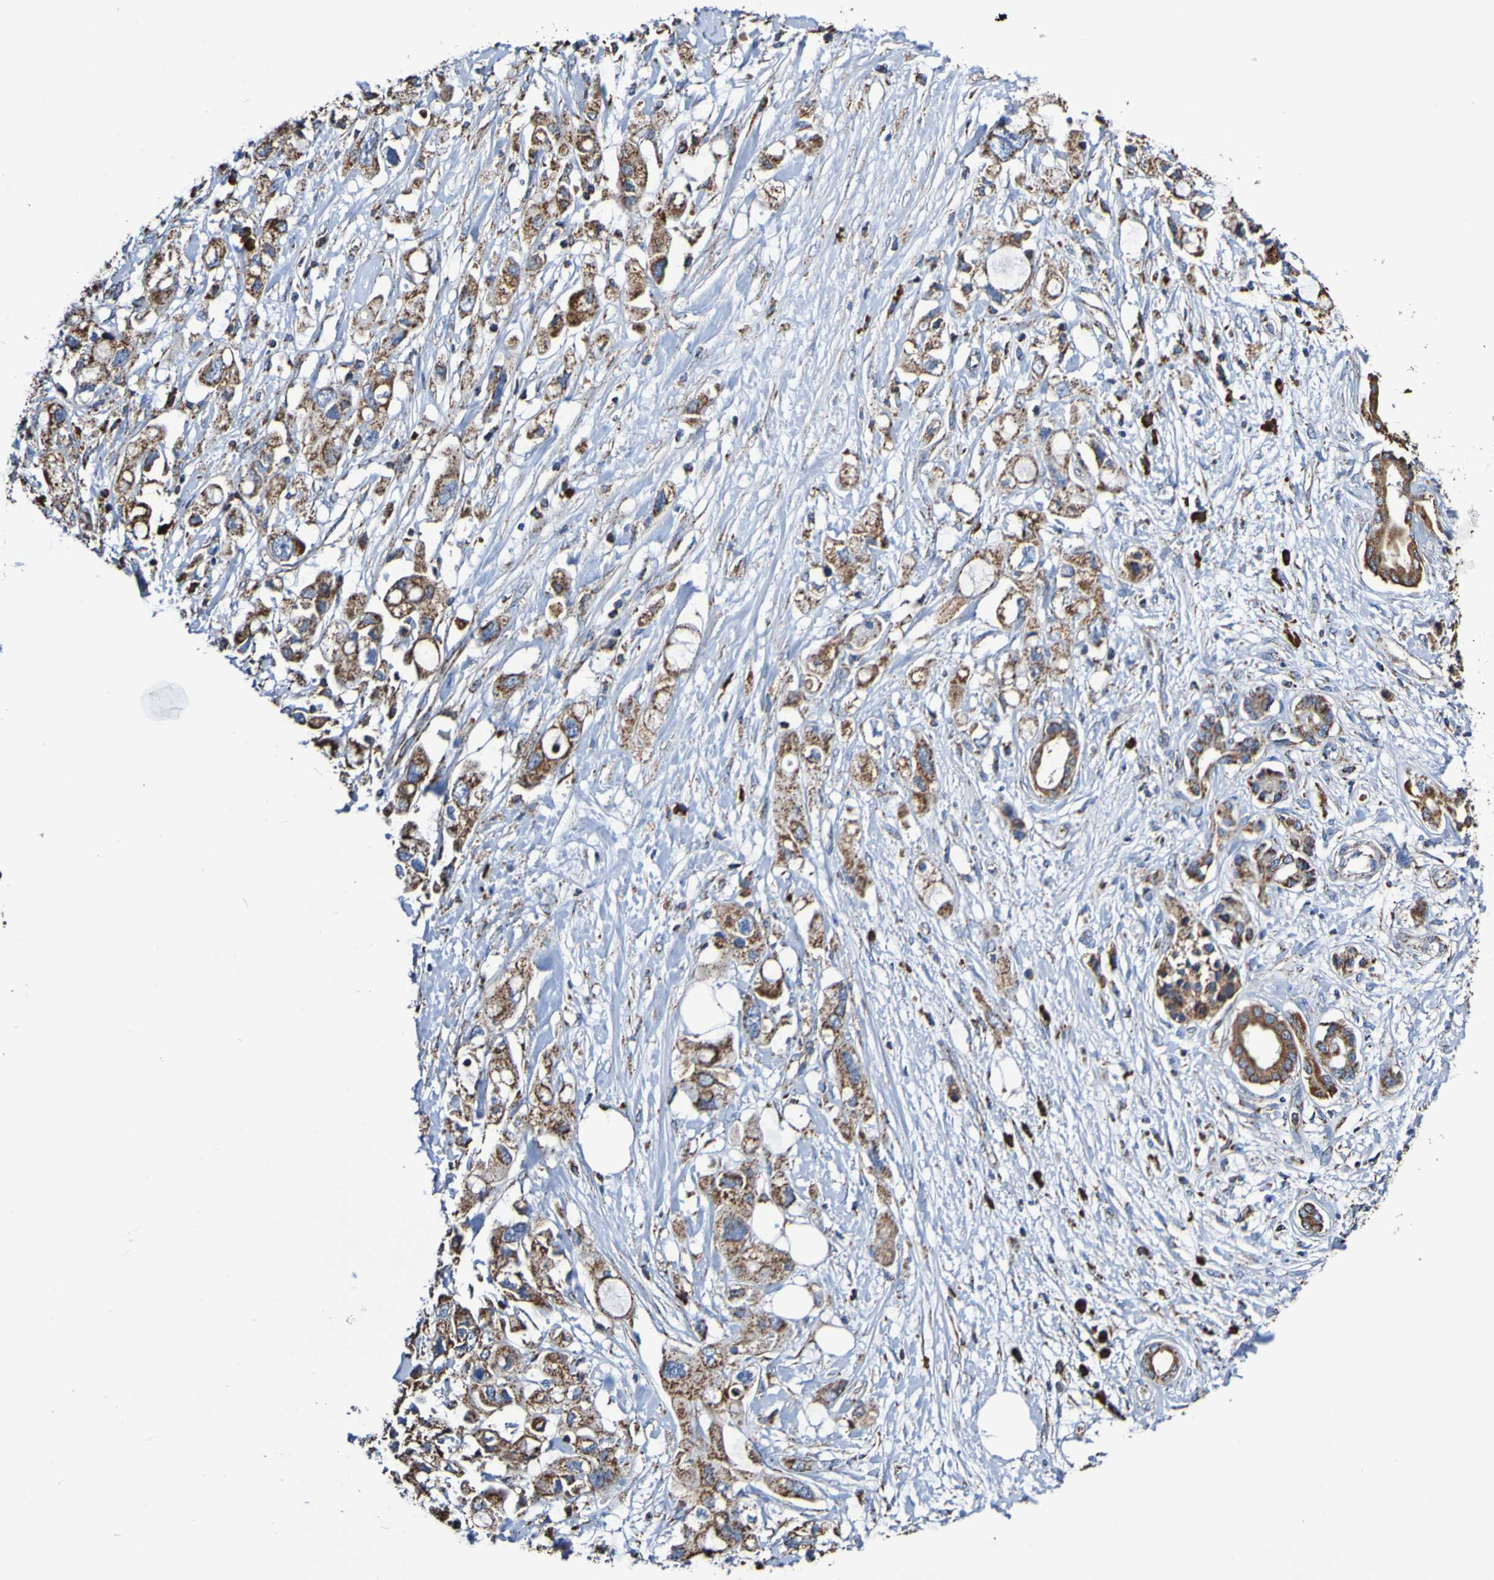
{"staining": {"intensity": "strong", "quantity": ">75%", "location": "cytoplasmic/membranous"}, "tissue": "pancreatic cancer", "cell_type": "Tumor cells", "image_type": "cancer", "snomed": [{"axis": "morphology", "description": "Adenocarcinoma, NOS"}, {"axis": "topography", "description": "Pancreas"}], "caption": "Pancreatic cancer (adenocarcinoma) tissue exhibits strong cytoplasmic/membranous expression in approximately >75% of tumor cells, visualized by immunohistochemistry. Ihc stains the protein of interest in brown and the nuclei are stained blue.", "gene": "IL18R1", "patient": {"sex": "female", "age": 56}}